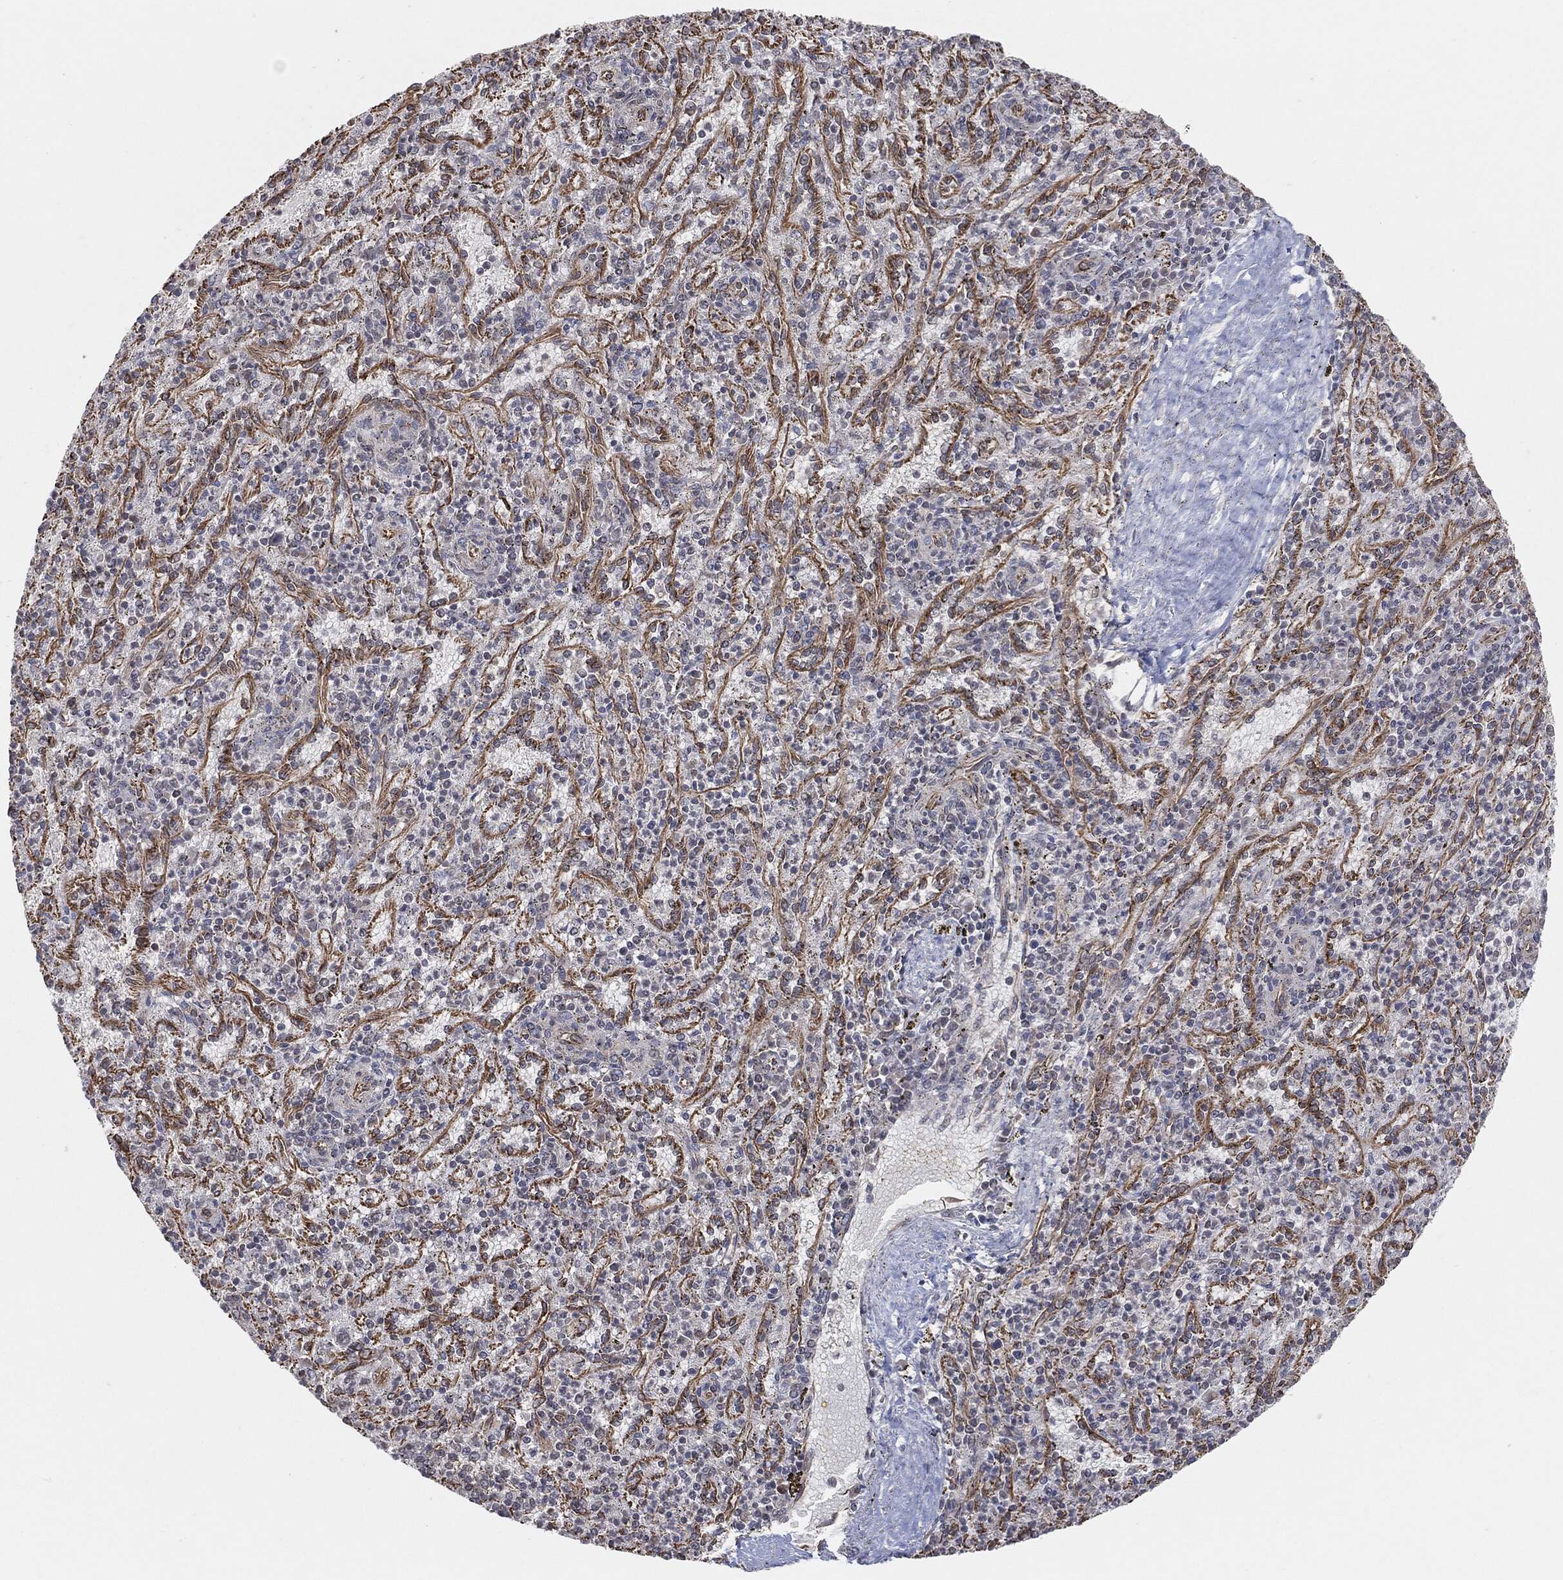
{"staining": {"intensity": "negative", "quantity": "none", "location": "none"}, "tissue": "spleen", "cell_type": "Cells in red pulp", "image_type": "normal", "snomed": [{"axis": "morphology", "description": "Normal tissue, NOS"}, {"axis": "topography", "description": "Spleen"}], "caption": "A high-resolution image shows IHC staining of unremarkable spleen, which demonstrates no significant staining in cells in red pulp.", "gene": "TP53RK", "patient": {"sex": "male", "age": 60}}